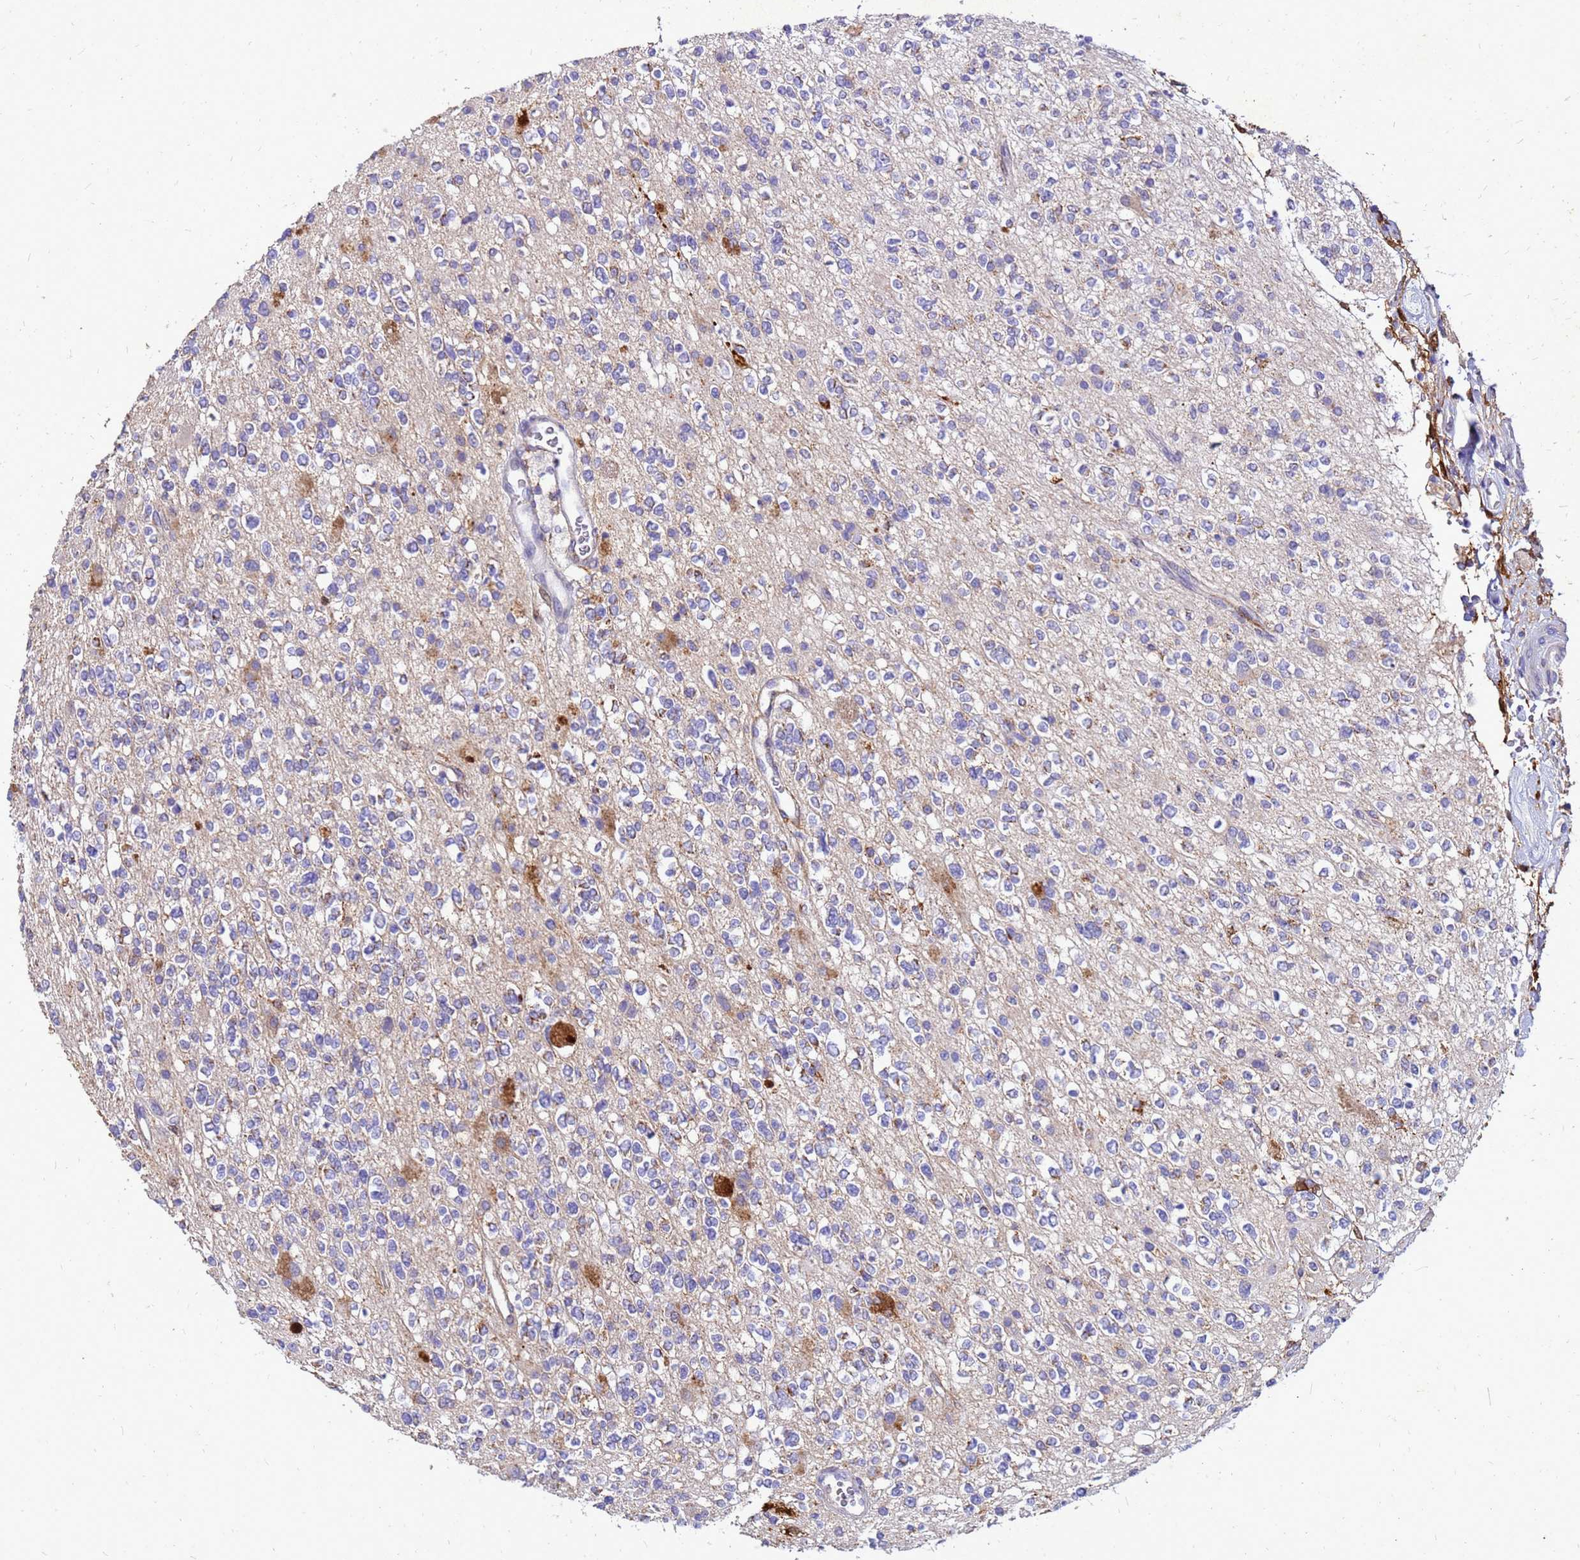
{"staining": {"intensity": "weak", "quantity": "<25%", "location": "cytoplasmic/membranous"}, "tissue": "glioma", "cell_type": "Tumor cells", "image_type": "cancer", "snomed": [{"axis": "morphology", "description": "Glioma, malignant, High grade"}, {"axis": "topography", "description": "Brain"}], "caption": "This micrograph is of glioma stained with immunohistochemistry (IHC) to label a protein in brown with the nuclei are counter-stained blue. There is no expression in tumor cells.", "gene": "AKR1C1", "patient": {"sex": "male", "age": 34}}